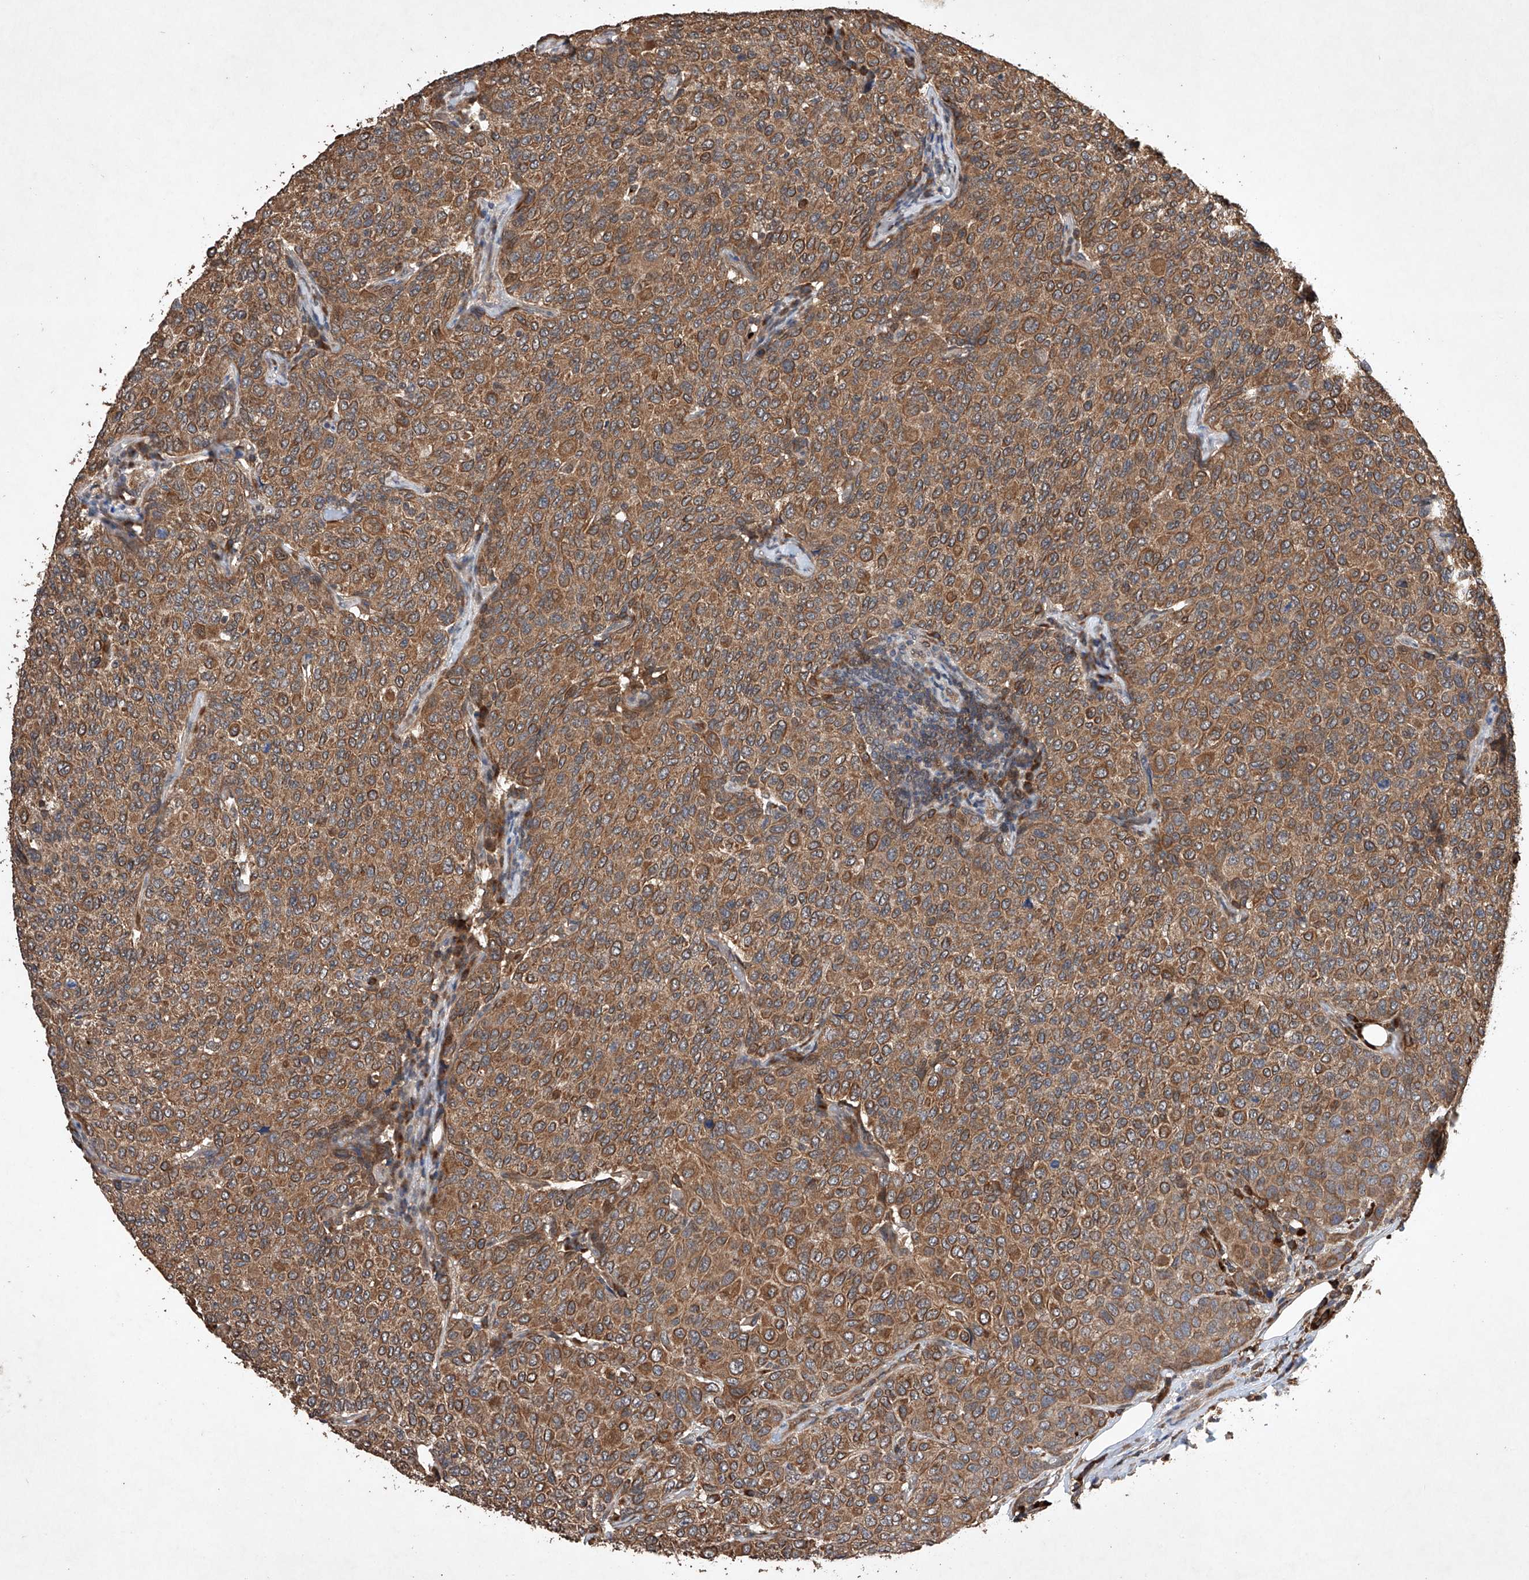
{"staining": {"intensity": "moderate", "quantity": ">75%", "location": "cytoplasmic/membranous"}, "tissue": "breast cancer", "cell_type": "Tumor cells", "image_type": "cancer", "snomed": [{"axis": "morphology", "description": "Duct carcinoma"}, {"axis": "topography", "description": "Breast"}], "caption": "The immunohistochemical stain shows moderate cytoplasmic/membranous positivity in tumor cells of breast cancer (infiltrating ductal carcinoma) tissue.", "gene": "LURAP1", "patient": {"sex": "female", "age": 55}}